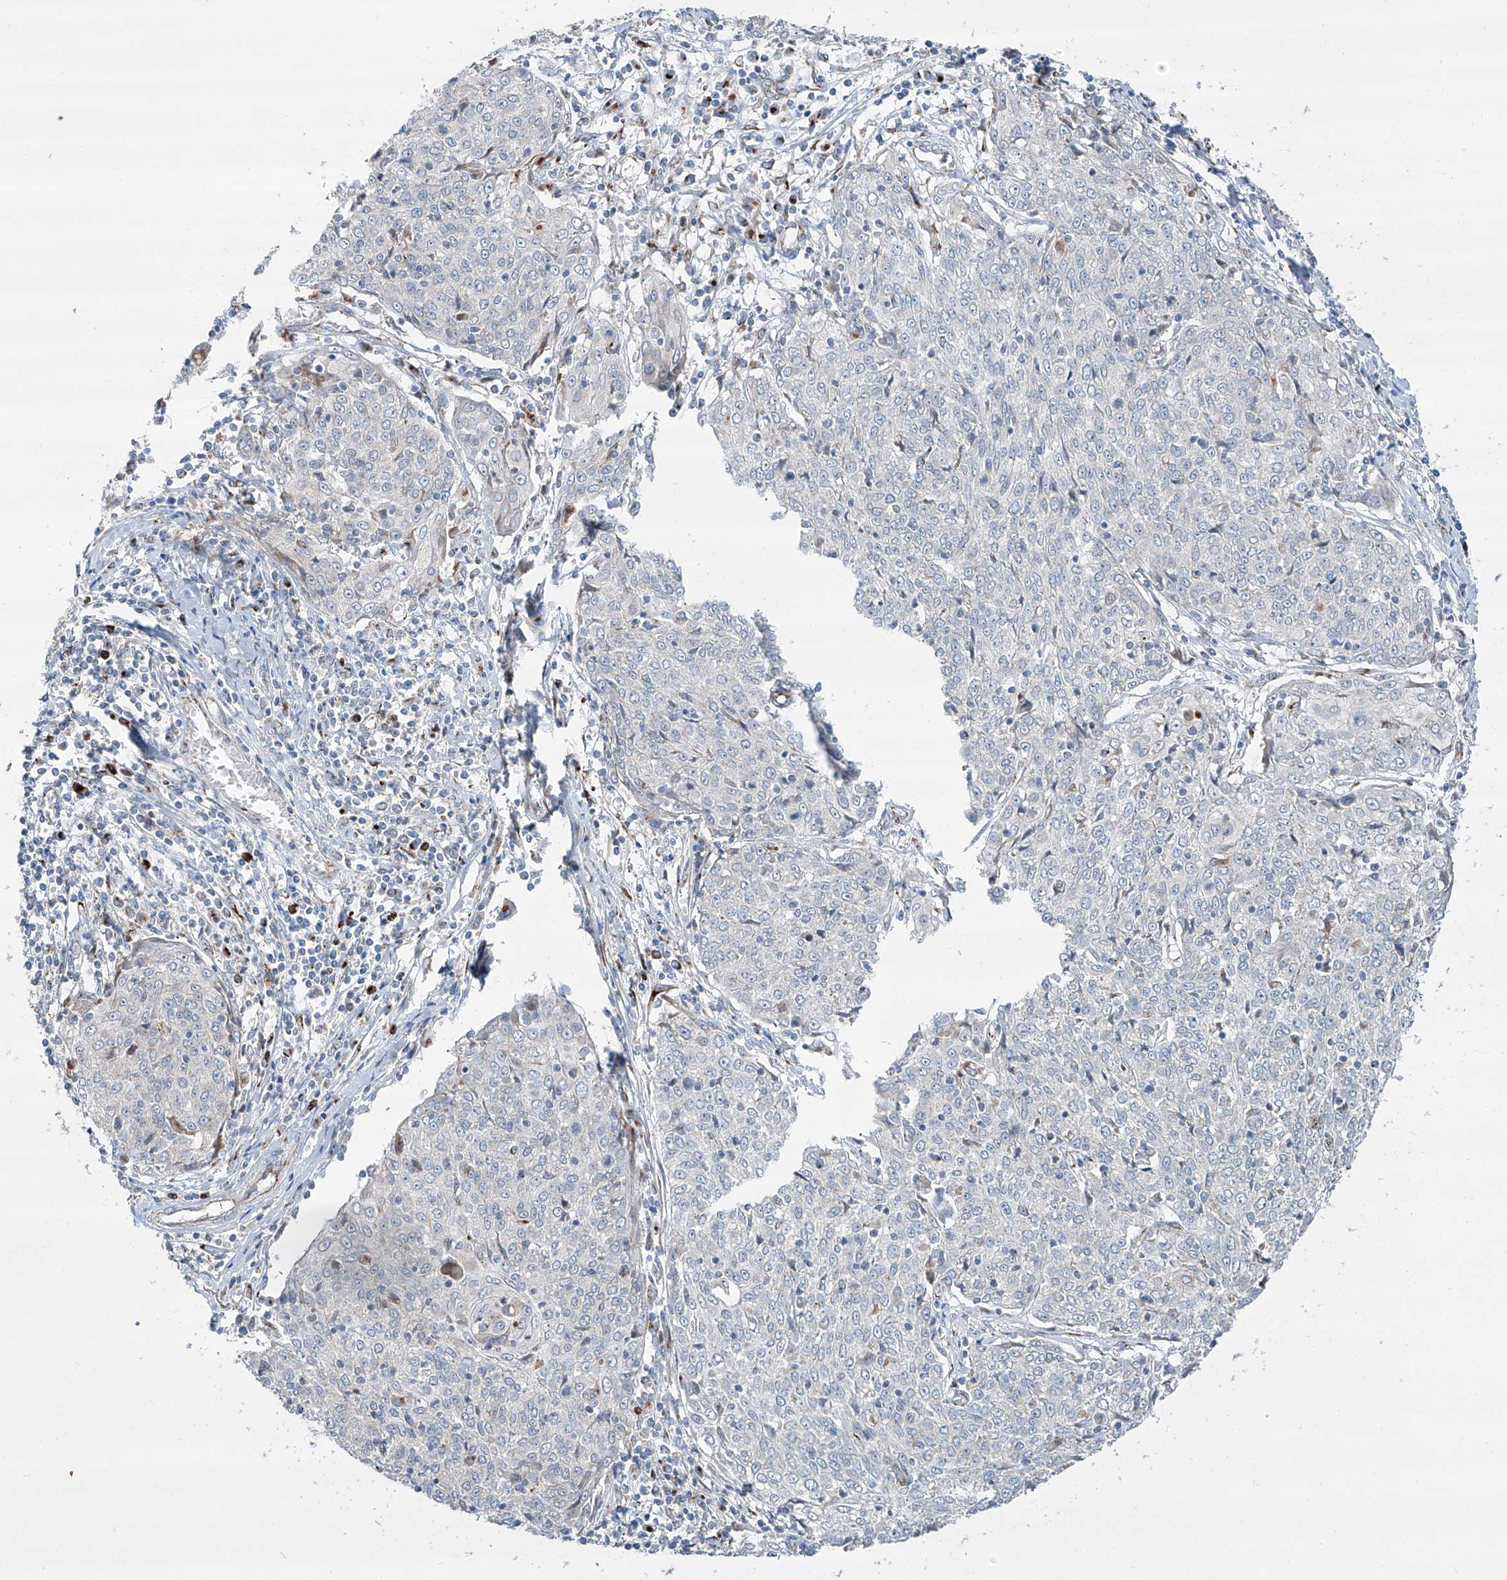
{"staining": {"intensity": "negative", "quantity": "none", "location": "none"}, "tissue": "cervical cancer", "cell_type": "Tumor cells", "image_type": "cancer", "snomed": [{"axis": "morphology", "description": "Squamous cell carcinoma, NOS"}, {"axis": "topography", "description": "Cervix"}], "caption": "A high-resolution image shows immunohistochemistry staining of cervical cancer (squamous cell carcinoma), which exhibits no significant expression in tumor cells.", "gene": "CDH5", "patient": {"sex": "female", "age": 48}}